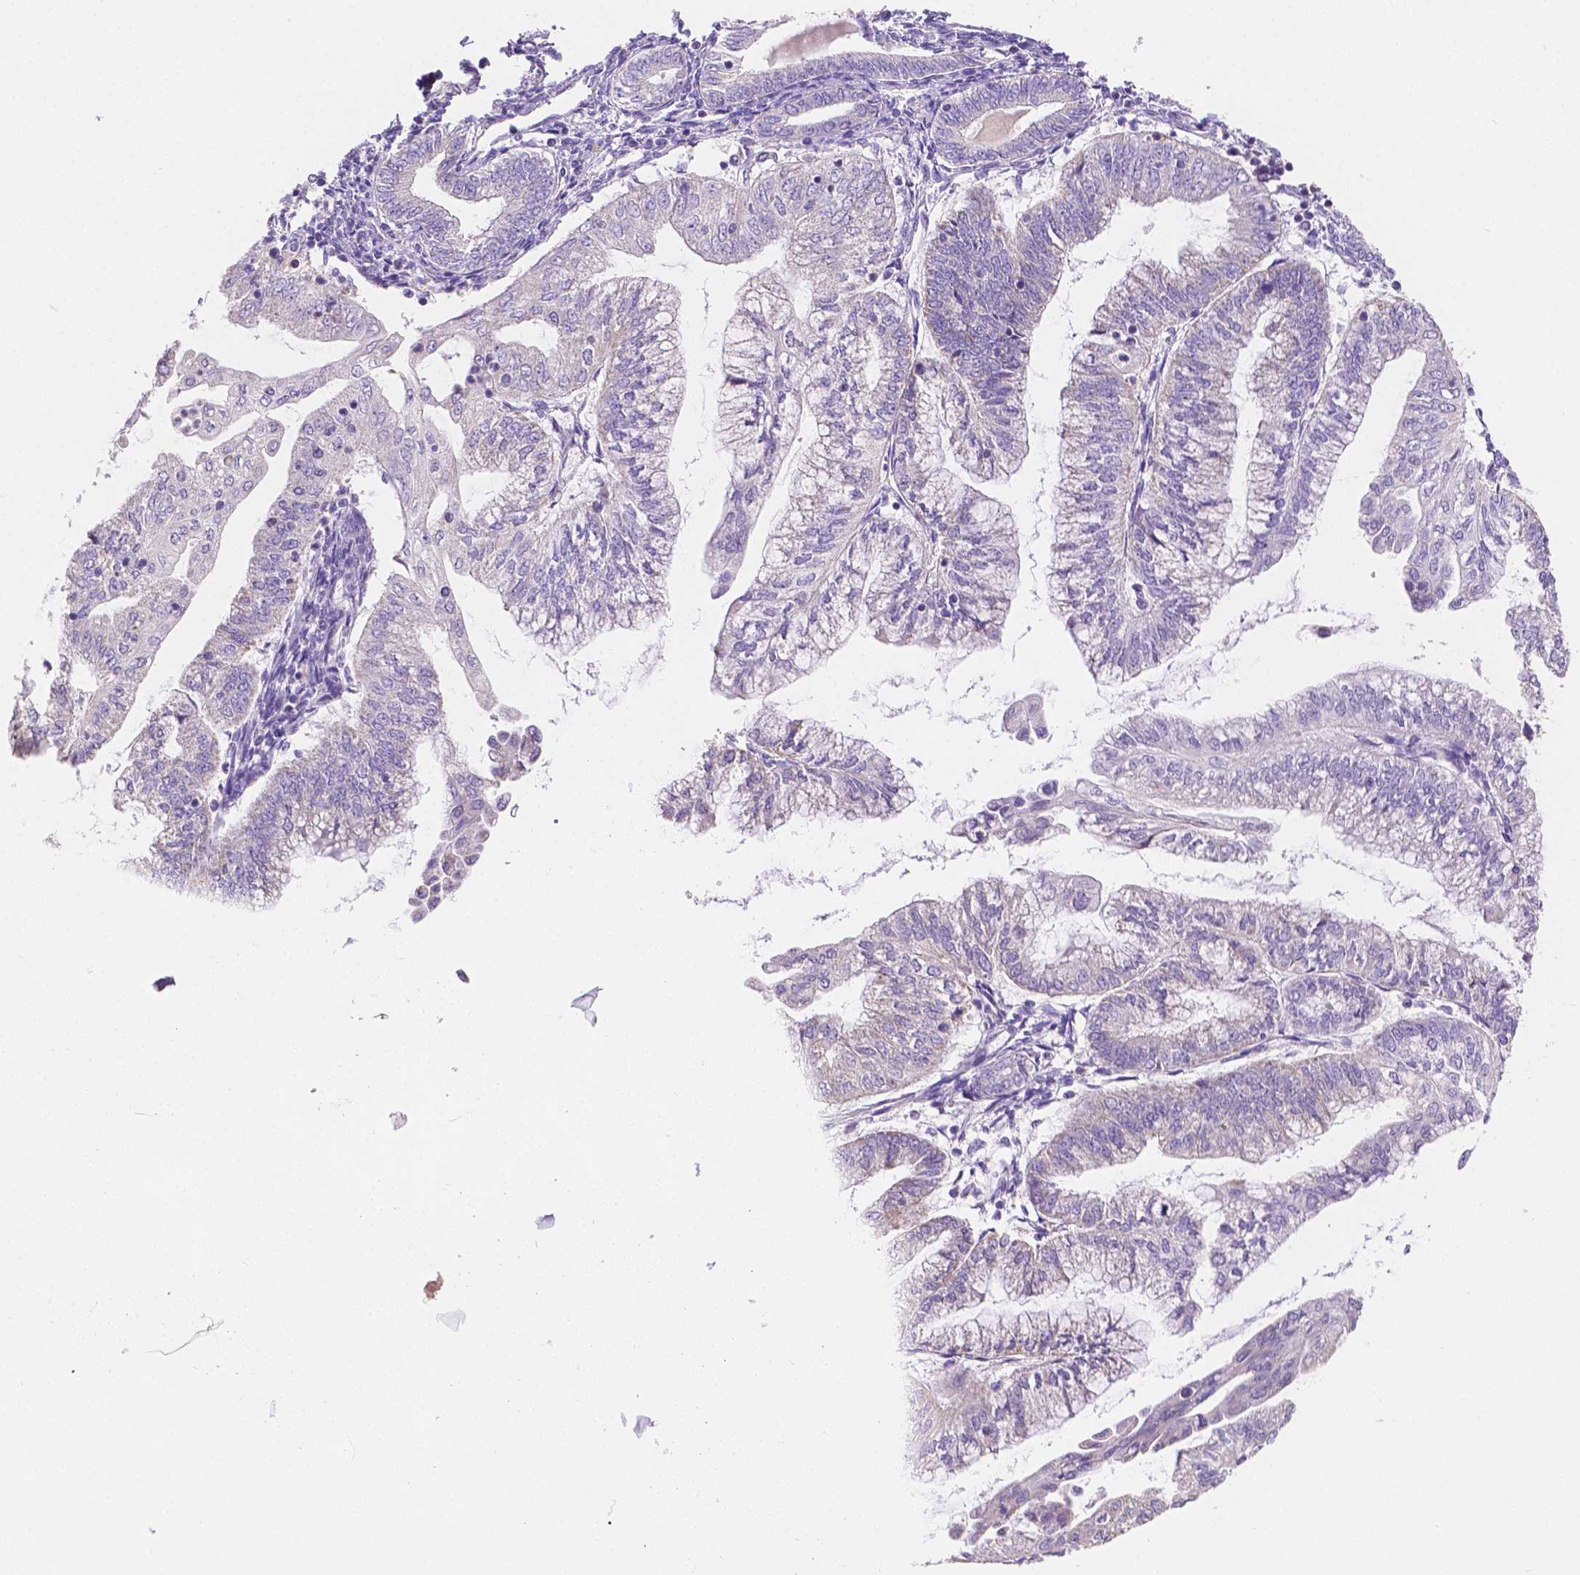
{"staining": {"intensity": "negative", "quantity": "none", "location": "none"}, "tissue": "endometrial cancer", "cell_type": "Tumor cells", "image_type": "cancer", "snomed": [{"axis": "morphology", "description": "Adenocarcinoma, NOS"}, {"axis": "topography", "description": "Endometrium"}], "caption": "Adenocarcinoma (endometrial) was stained to show a protein in brown. There is no significant expression in tumor cells. (DAB (3,3'-diaminobenzidine) immunohistochemistry, high magnification).", "gene": "TMEM130", "patient": {"sex": "female", "age": 55}}